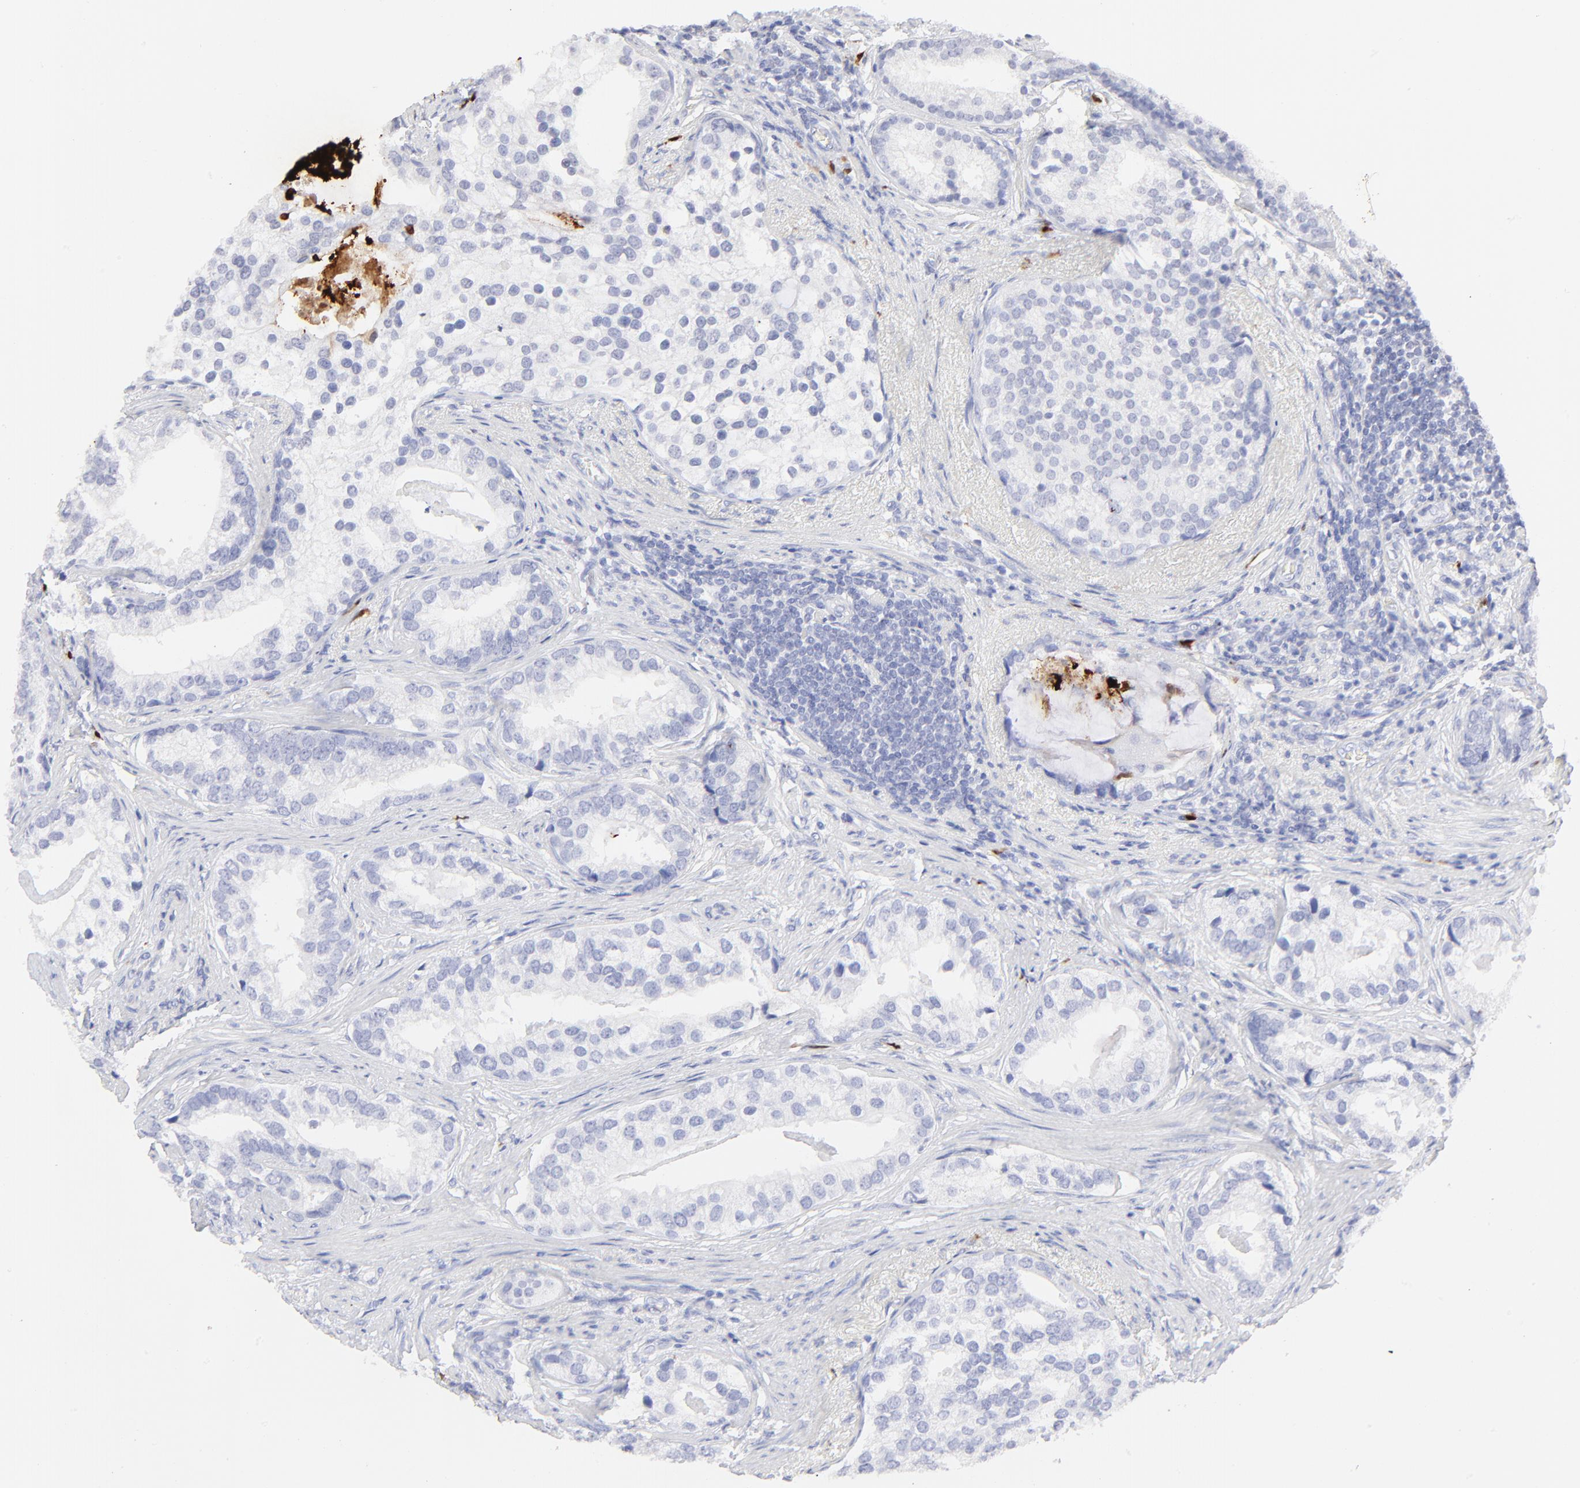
{"staining": {"intensity": "negative", "quantity": "none", "location": "none"}, "tissue": "prostate cancer", "cell_type": "Tumor cells", "image_type": "cancer", "snomed": [{"axis": "morphology", "description": "Adenocarcinoma, Low grade"}, {"axis": "topography", "description": "Prostate"}], "caption": "DAB (3,3'-diaminobenzidine) immunohistochemical staining of adenocarcinoma (low-grade) (prostate) displays no significant positivity in tumor cells.", "gene": "S100A12", "patient": {"sex": "male", "age": 71}}